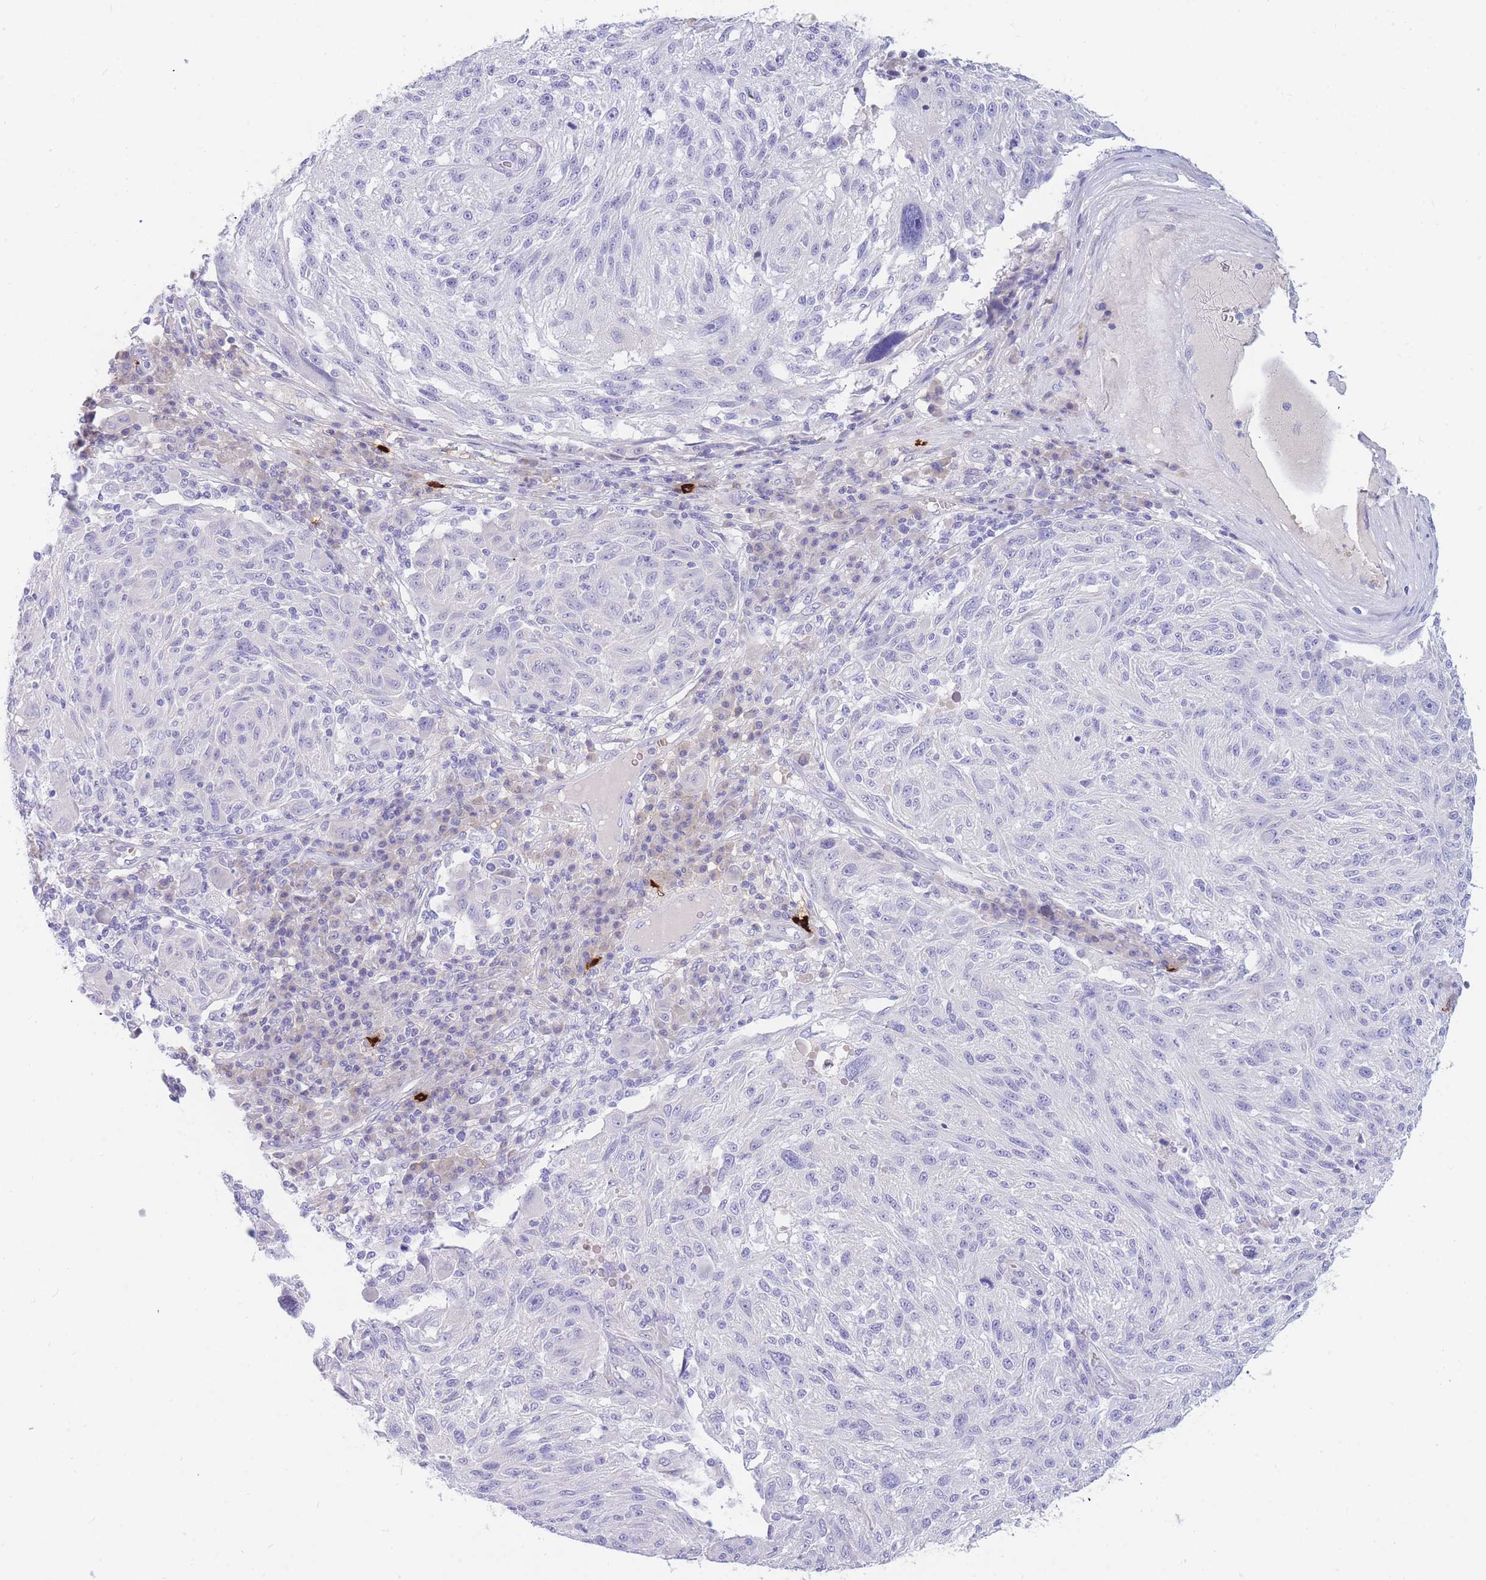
{"staining": {"intensity": "negative", "quantity": "none", "location": "none"}, "tissue": "melanoma", "cell_type": "Tumor cells", "image_type": "cancer", "snomed": [{"axis": "morphology", "description": "Malignant melanoma, NOS"}, {"axis": "topography", "description": "Skin"}], "caption": "High magnification brightfield microscopy of melanoma stained with DAB (brown) and counterstained with hematoxylin (blue): tumor cells show no significant expression.", "gene": "TPSD1", "patient": {"sex": "male", "age": 53}}